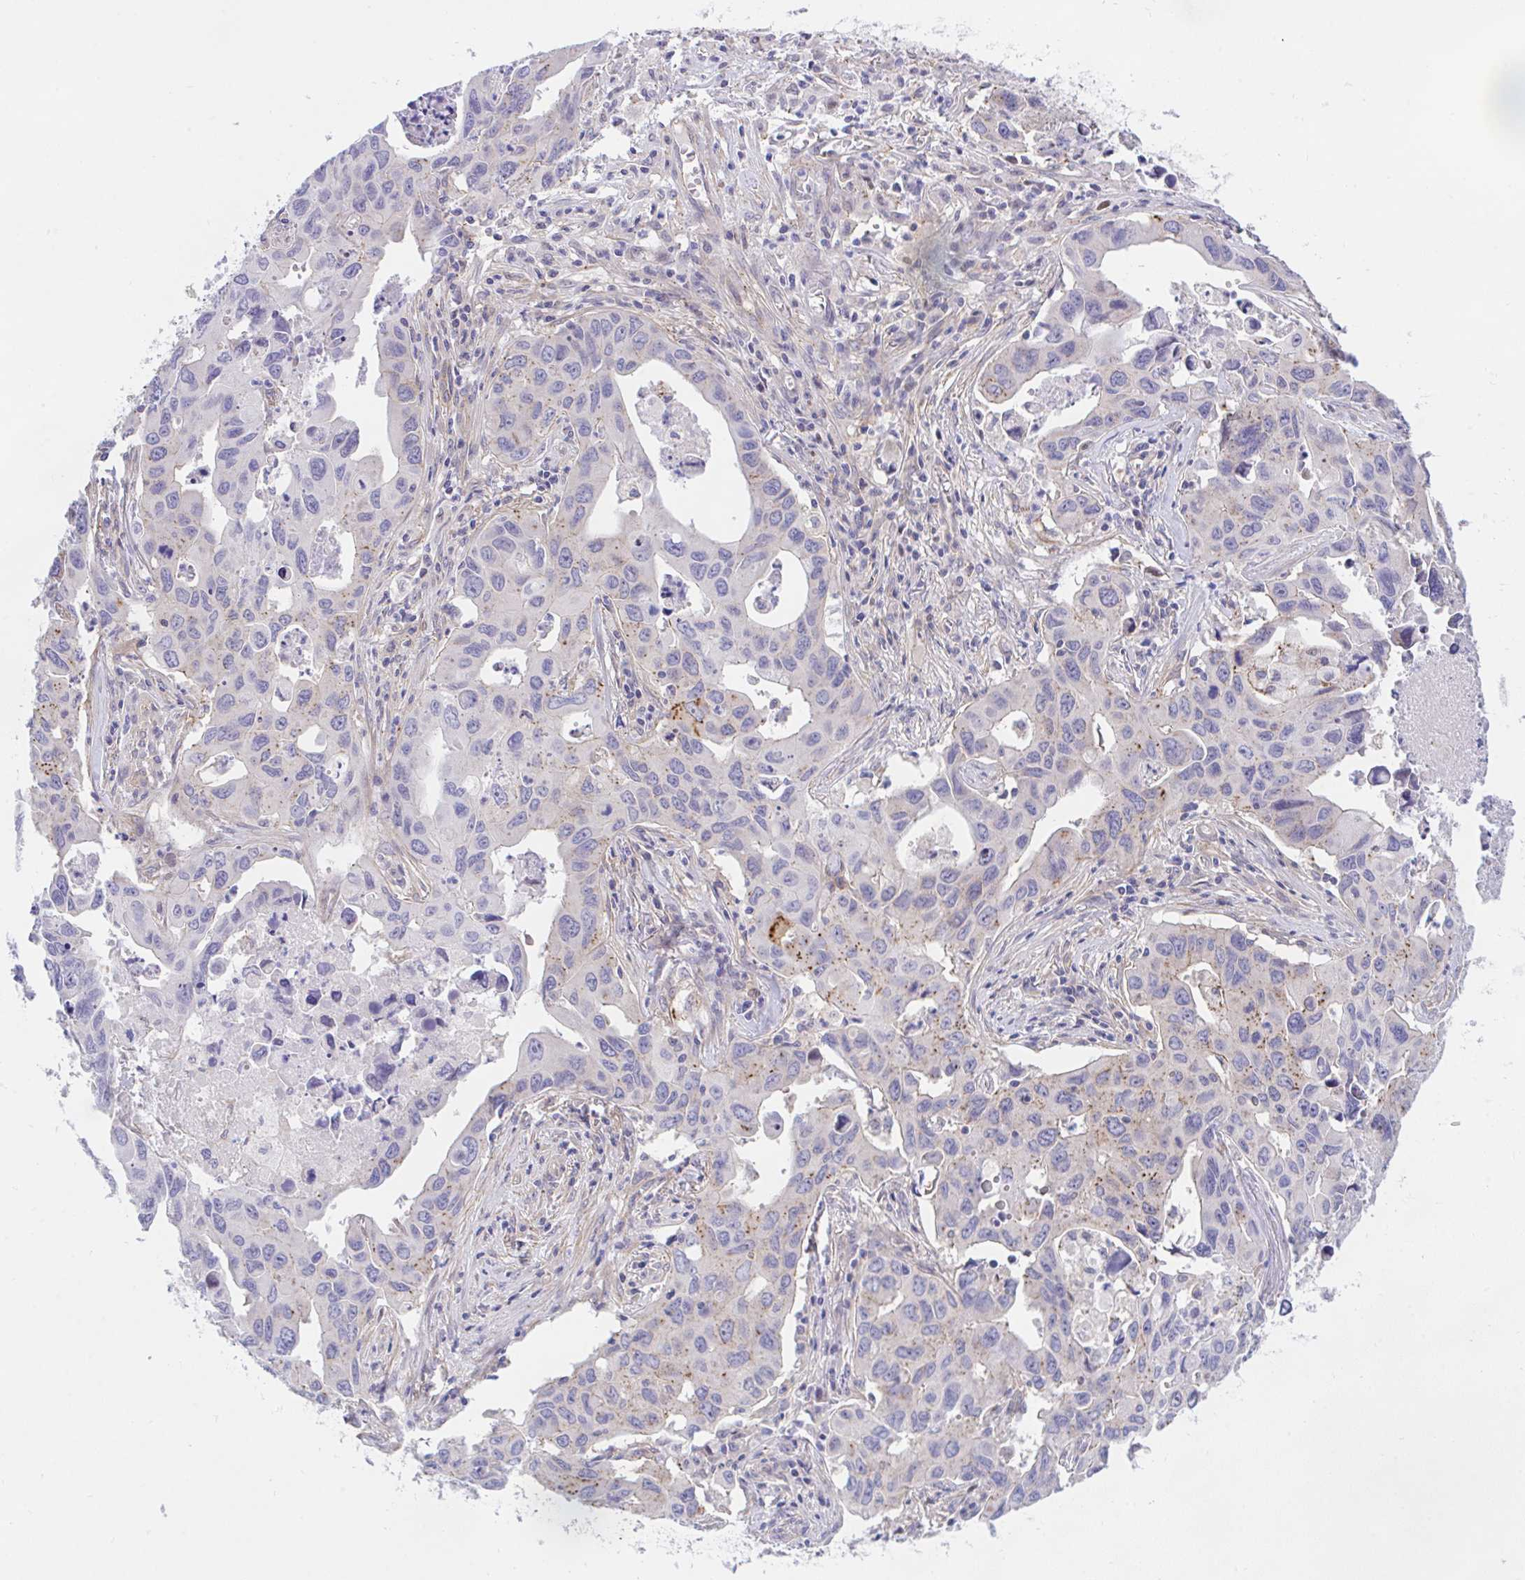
{"staining": {"intensity": "moderate", "quantity": "<25%", "location": "cytoplasmic/membranous"}, "tissue": "lung cancer", "cell_type": "Tumor cells", "image_type": "cancer", "snomed": [{"axis": "morphology", "description": "Adenocarcinoma, NOS"}, {"axis": "topography", "description": "Lung"}], "caption": "DAB (3,3'-diaminobenzidine) immunohistochemical staining of adenocarcinoma (lung) displays moderate cytoplasmic/membranous protein positivity in about <25% of tumor cells. (DAB (3,3'-diaminobenzidine) = brown stain, brightfield microscopy at high magnification).", "gene": "ZBED3", "patient": {"sex": "male", "age": 64}}